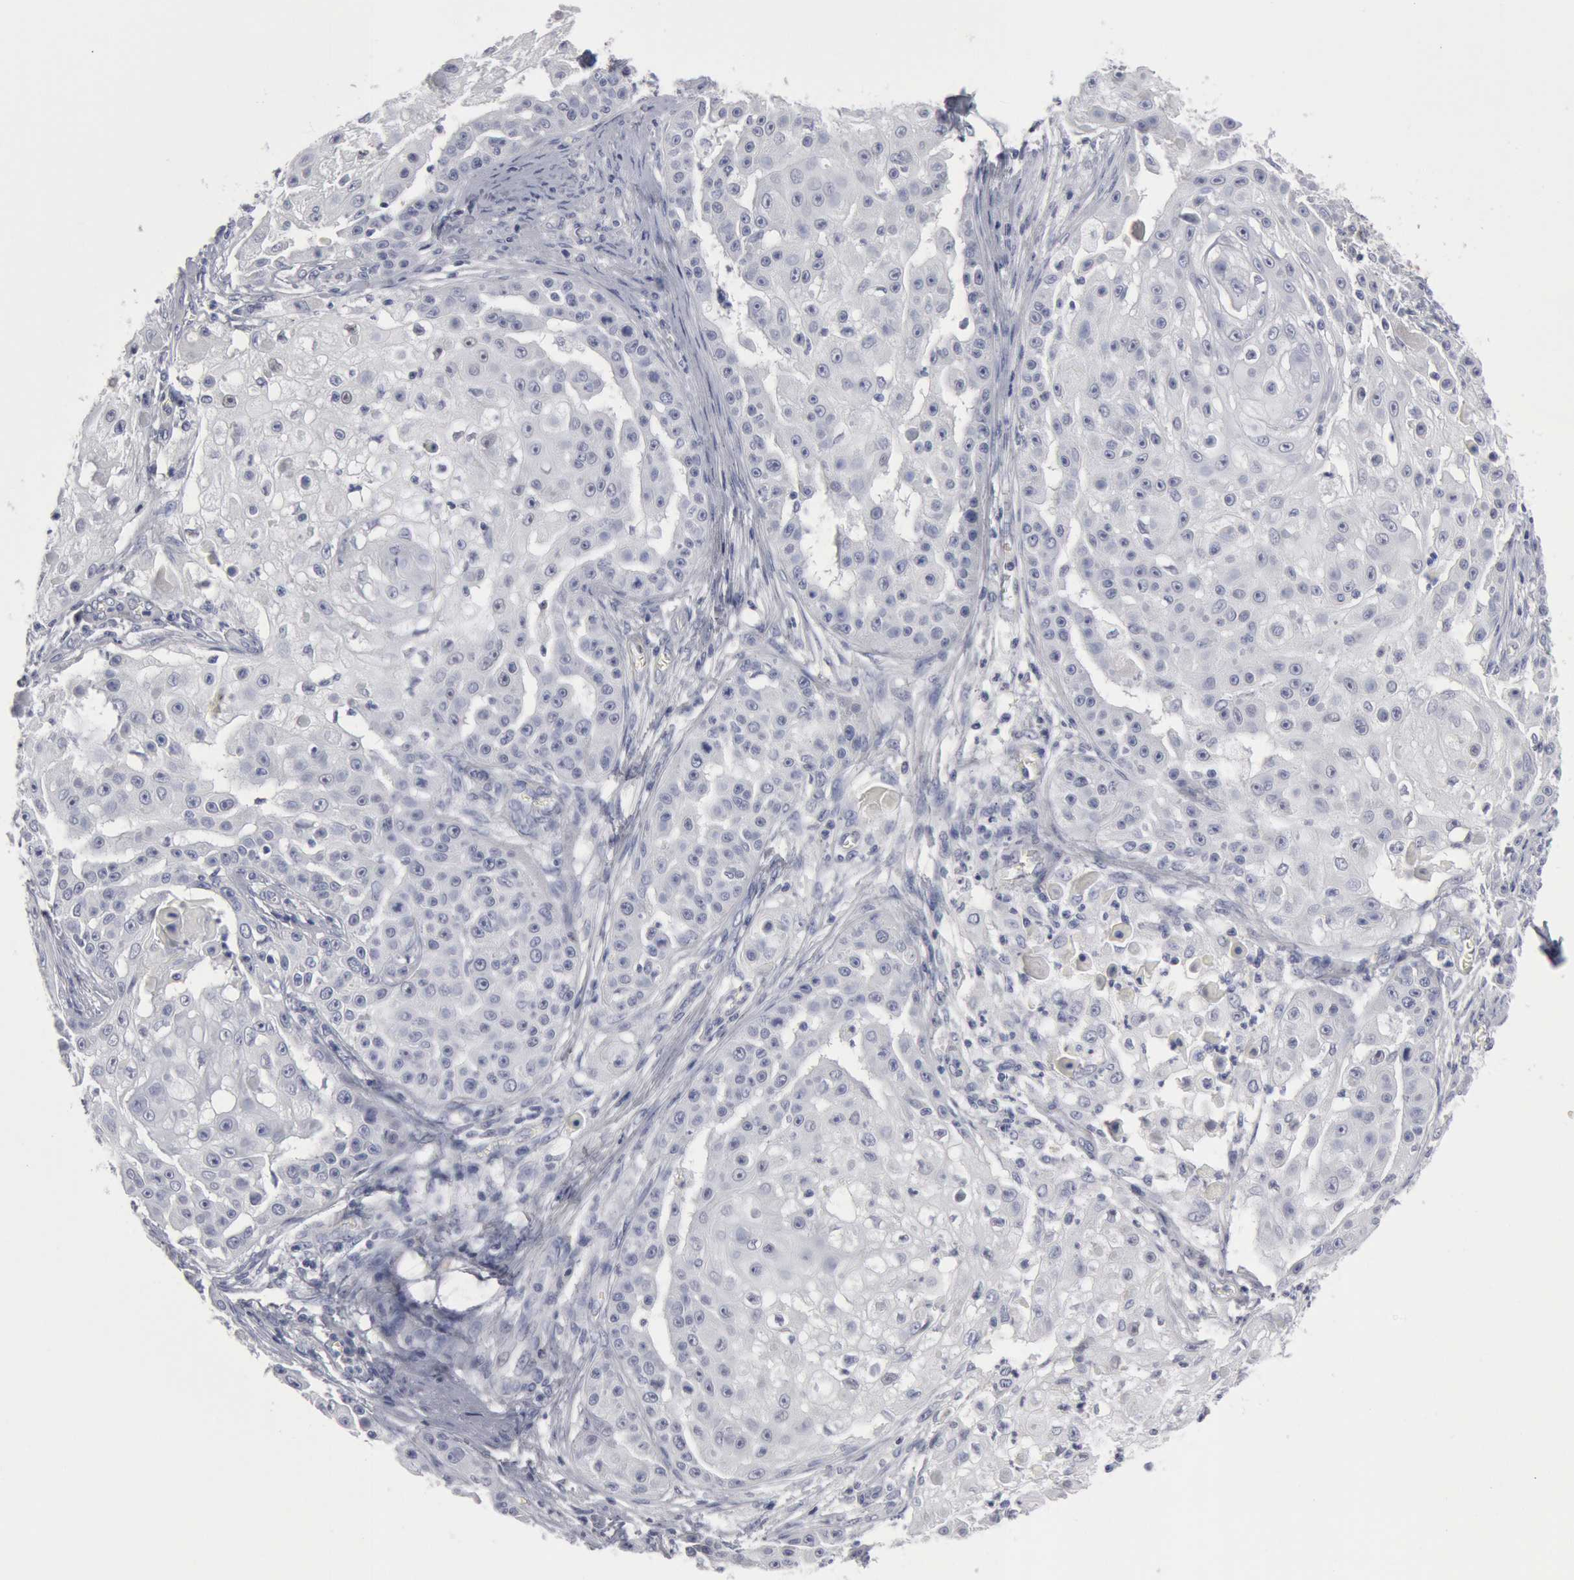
{"staining": {"intensity": "negative", "quantity": "none", "location": "none"}, "tissue": "skin cancer", "cell_type": "Tumor cells", "image_type": "cancer", "snomed": [{"axis": "morphology", "description": "Squamous cell carcinoma, NOS"}, {"axis": "topography", "description": "Skin"}], "caption": "Tumor cells show no significant protein staining in skin cancer.", "gene": "FOXA2", "patient": {"sex": "female", "age": 57}}